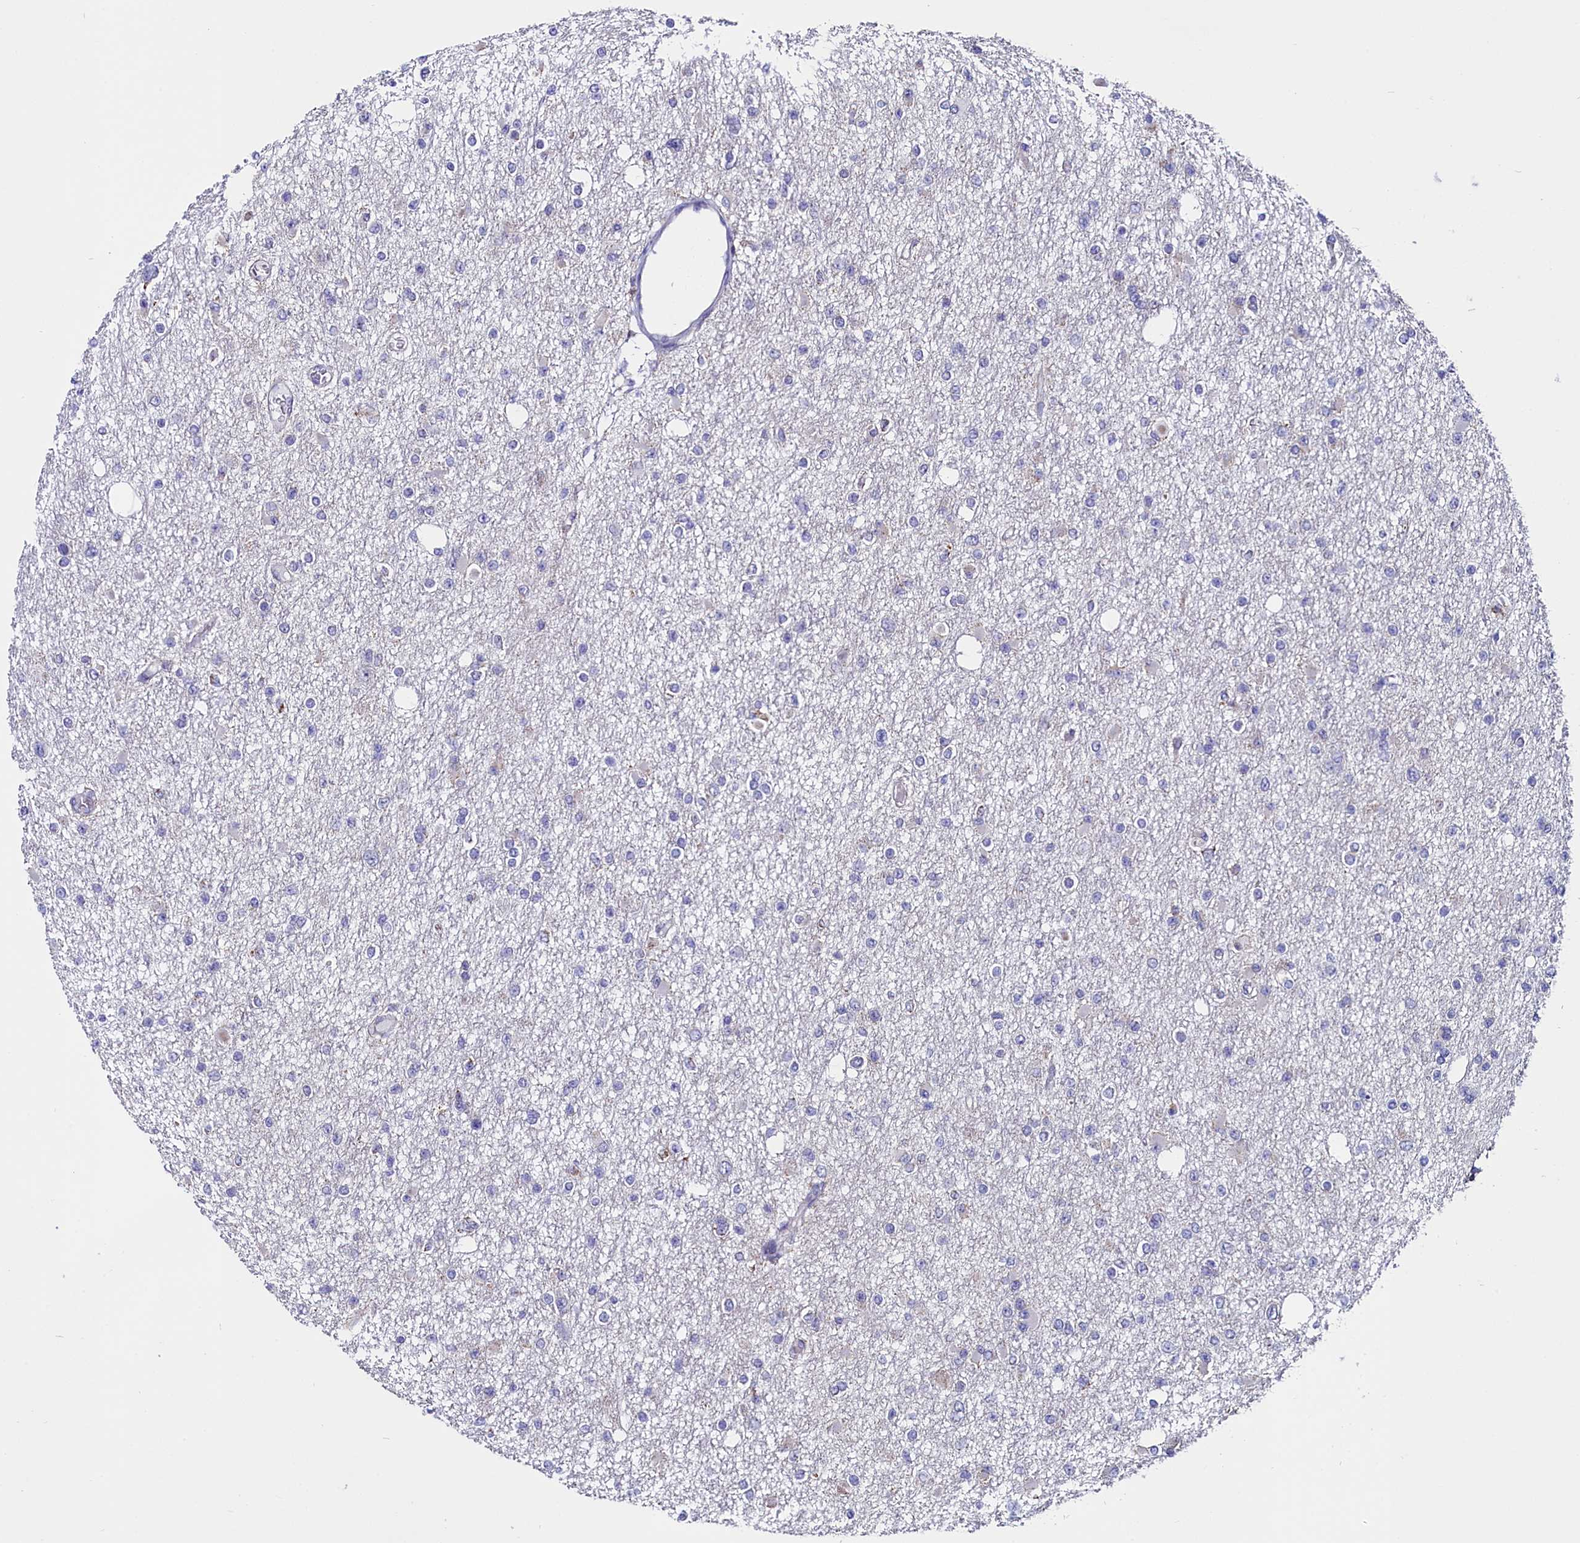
{"staining": {"intensity": "negative", "quantity": "none", "location": "none"}, "tissue": "glioma", "cell_type": "Tumor cells", "image_type": "cancer", "snomed": [{"axis": "morphology", "description": "Glioma, malignant, Low grade"}, {"axis": "topography", "description": "Brain"}], "caption": "This is a photomicrograph of IHC staining of malignant glioma (low-grade), which shows no staining in tumor cells.", "gene": "CIAPIN1", "patient": {"sex": "female", "age": 22}}